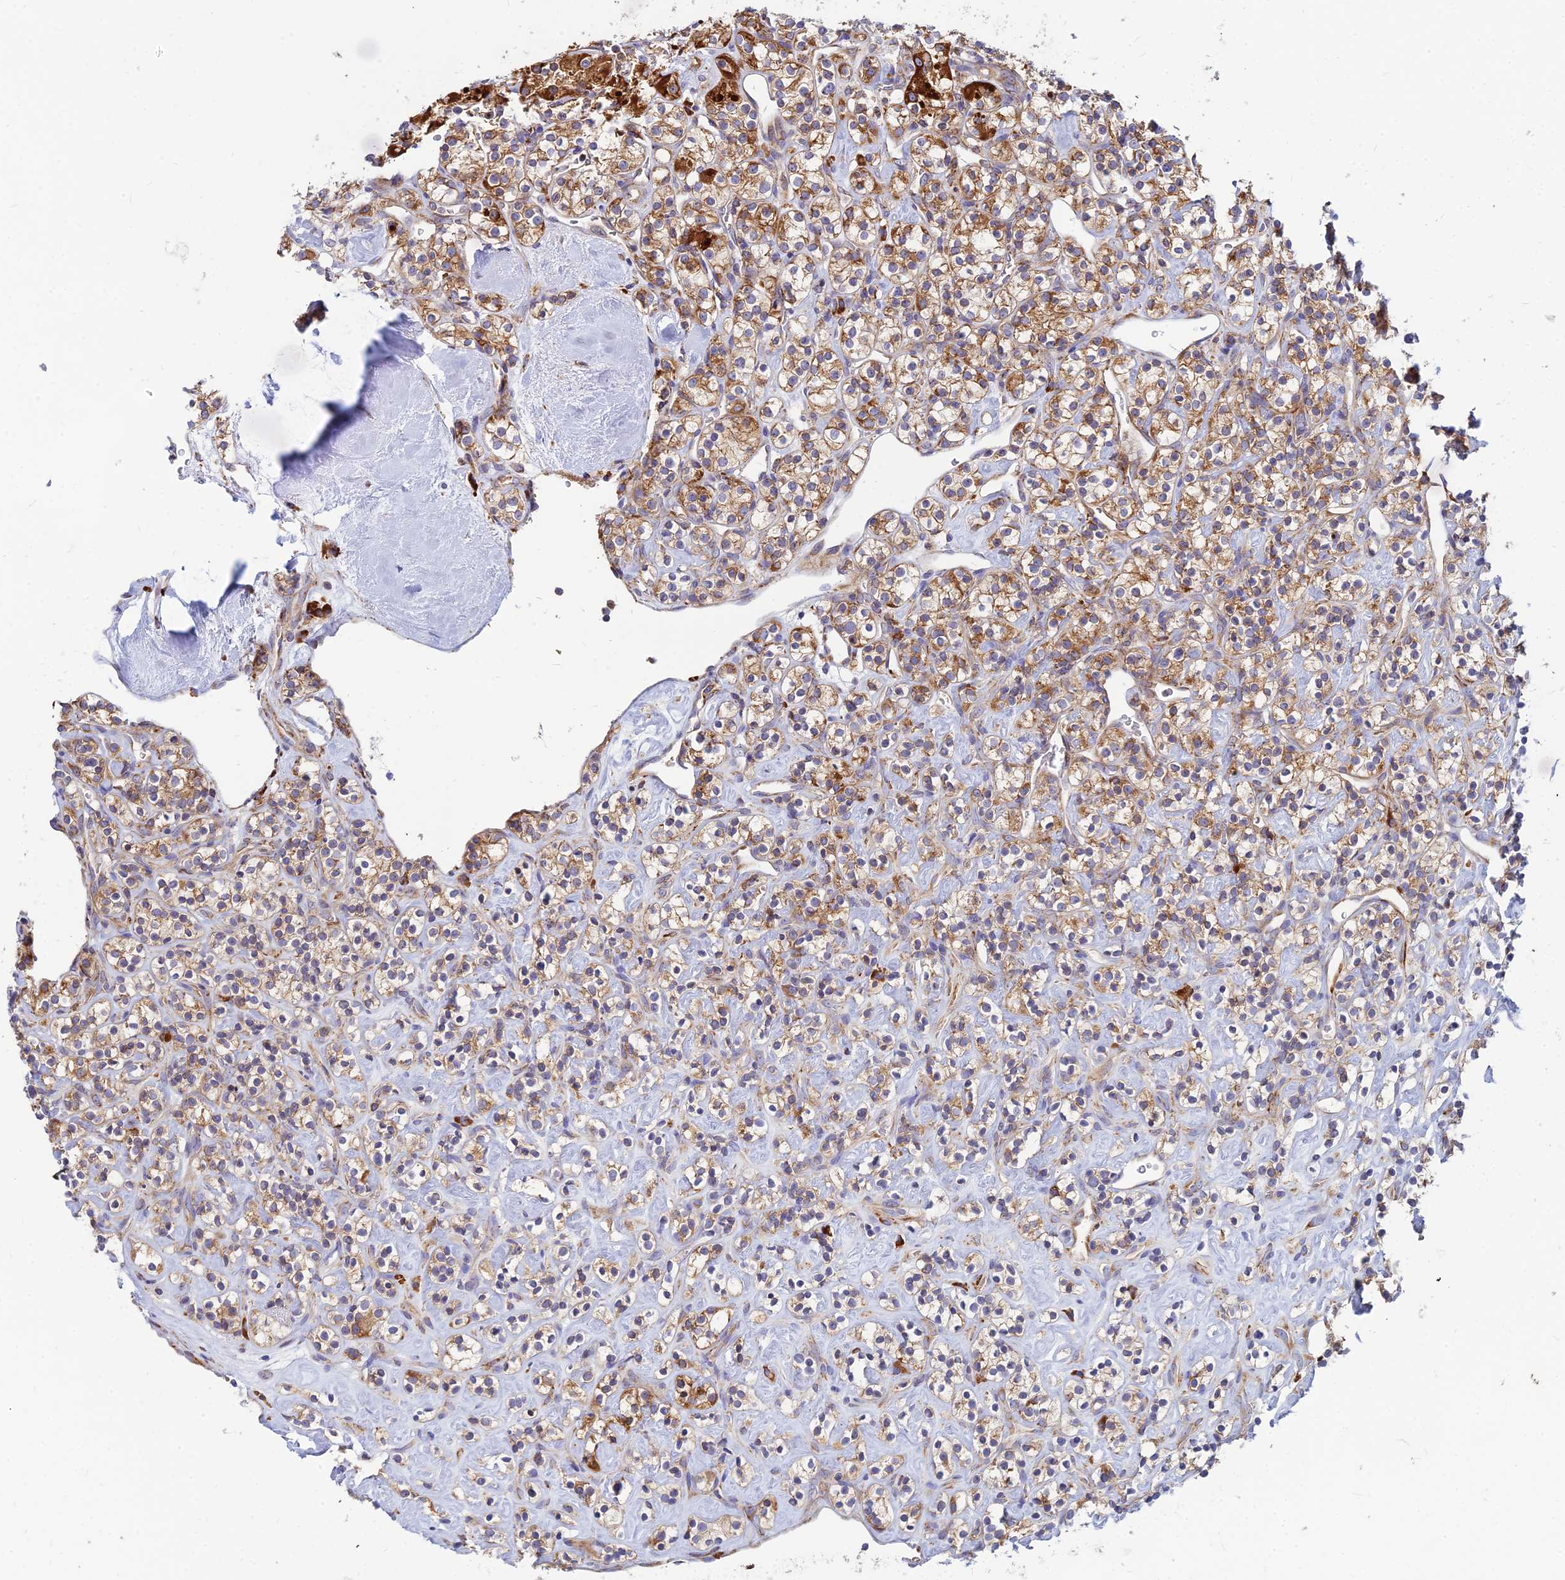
{"staining": {"intensity": "moderate", "quantity": ">75%", "location": "cytoplasmic/membranous"}, "tissue": "renal cancer", "cell_type": "Tumor cells", "image_type": "cancer", "snomed": [{"axis": "morphology", "description": "Adenocarcinoma, NOS"}, {"axis": "topography", "description": "Kidney"}], "caption": "Immunohistochemistry (IHC) (DAB (3,3'-diaminobenzidine)) staining of adenocarcinoma (renal) demonstrates moderate cytoplasmic/membranous protein positivity in approximately >75% of tumor cells. (DAB (3,3'-diaminobenzidine) = brown stain, brightfield microscopy at high magnification).", "gene": "CCT6B", "patient": {"sex": "male", "age": 77}}